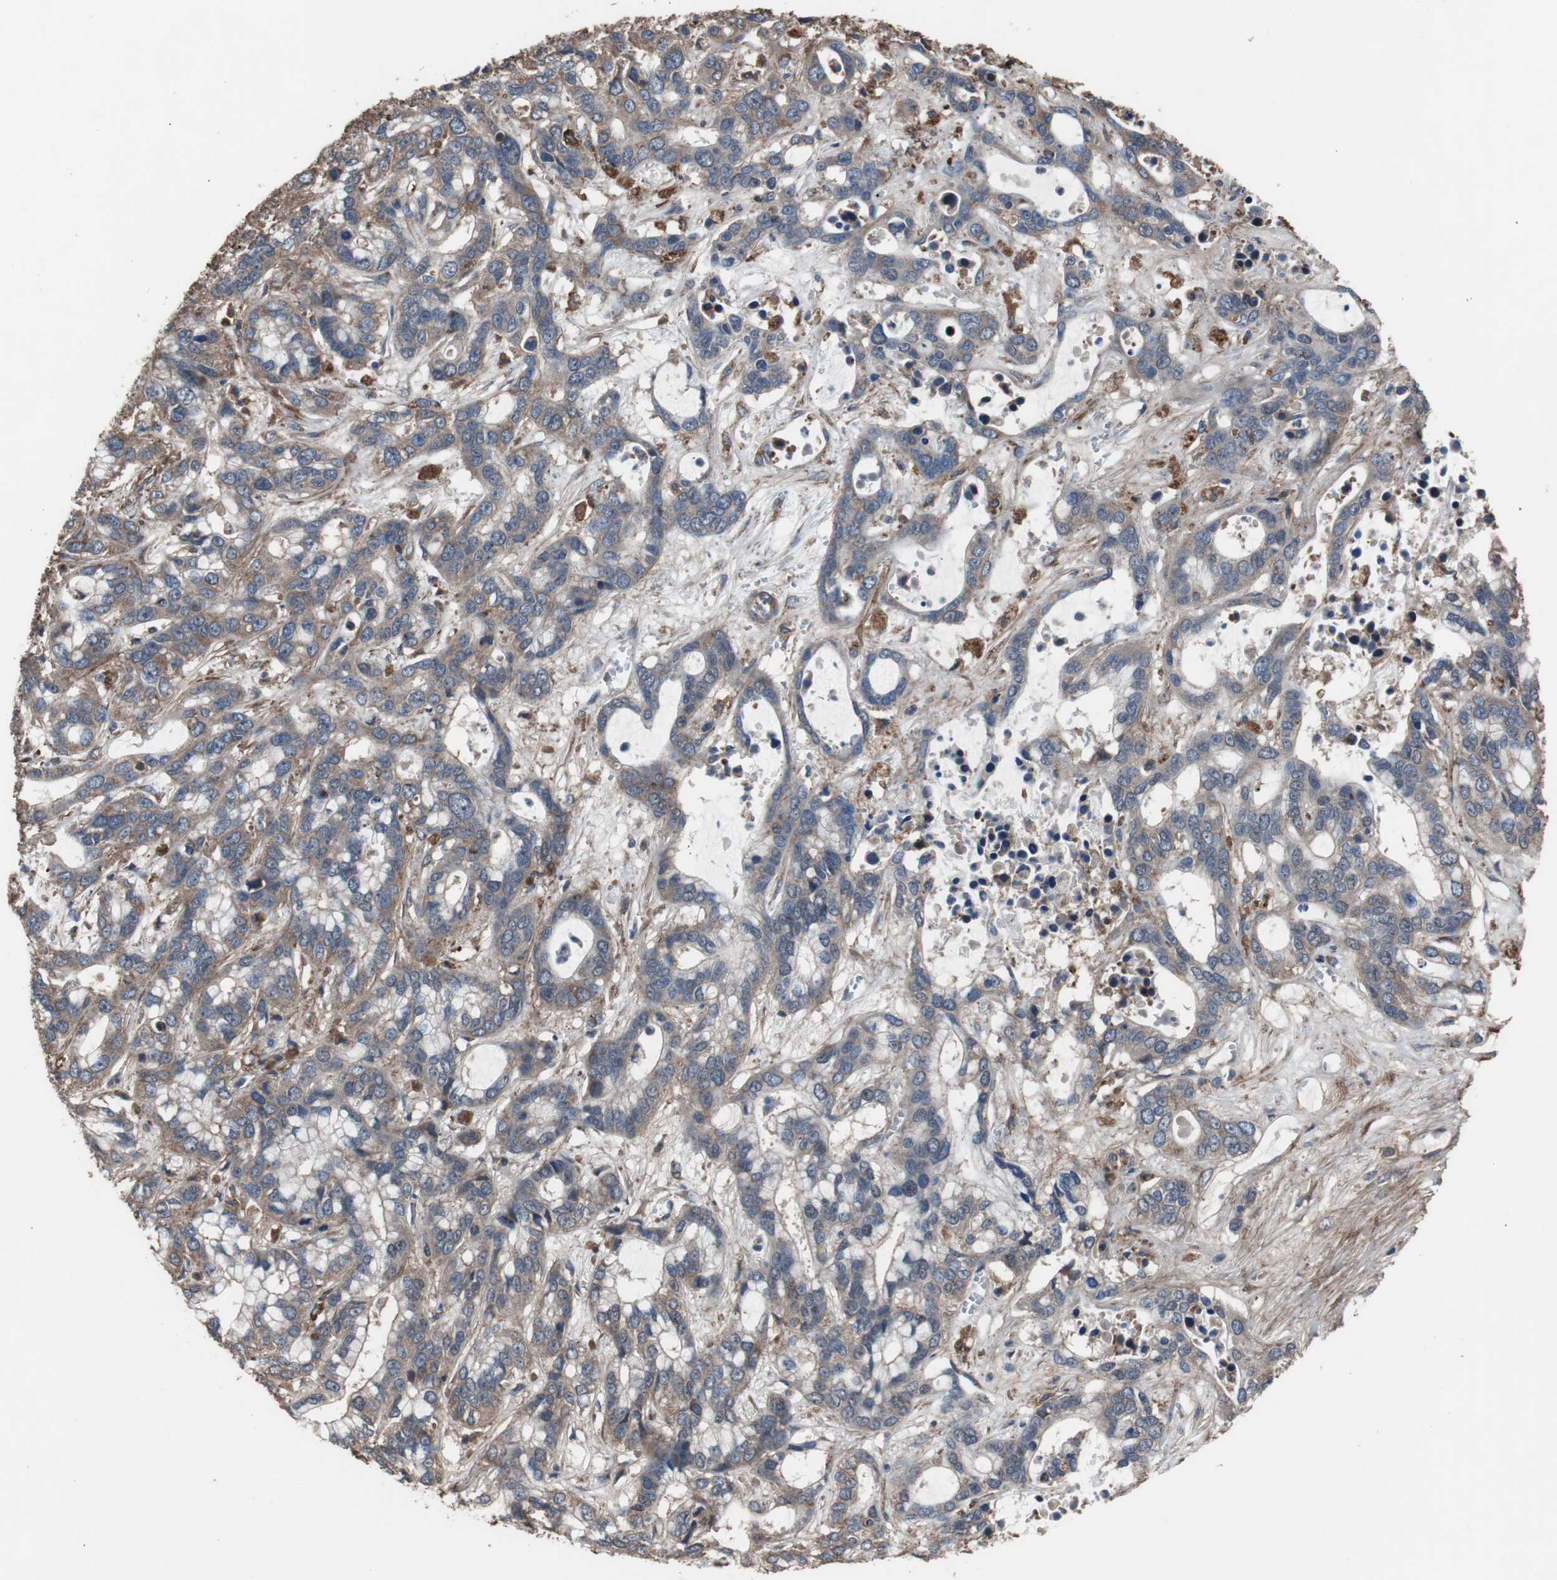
{"staining": {"intensity": "moderate", "quantity": ">75%", "location": "cytoplasmic/membranous"}, "tissue": "liver cancer", "cell_type": "Tumor cells", "image_type": "cancer", "snomed": [{"axis": "morphology", "description": "Cholangiocarcinoma"}, {"axis": "topography", "description": "Liver"}], "caption": "High-power microscopy captured an IHC image of liver cancer (cholangiocarcinoma), revealing moderate cytoplasmic/membranous staining in approximately >75% of tumor cells.", "gene": "COL6A2", "patient": {"sex": "female", "age": 65}}